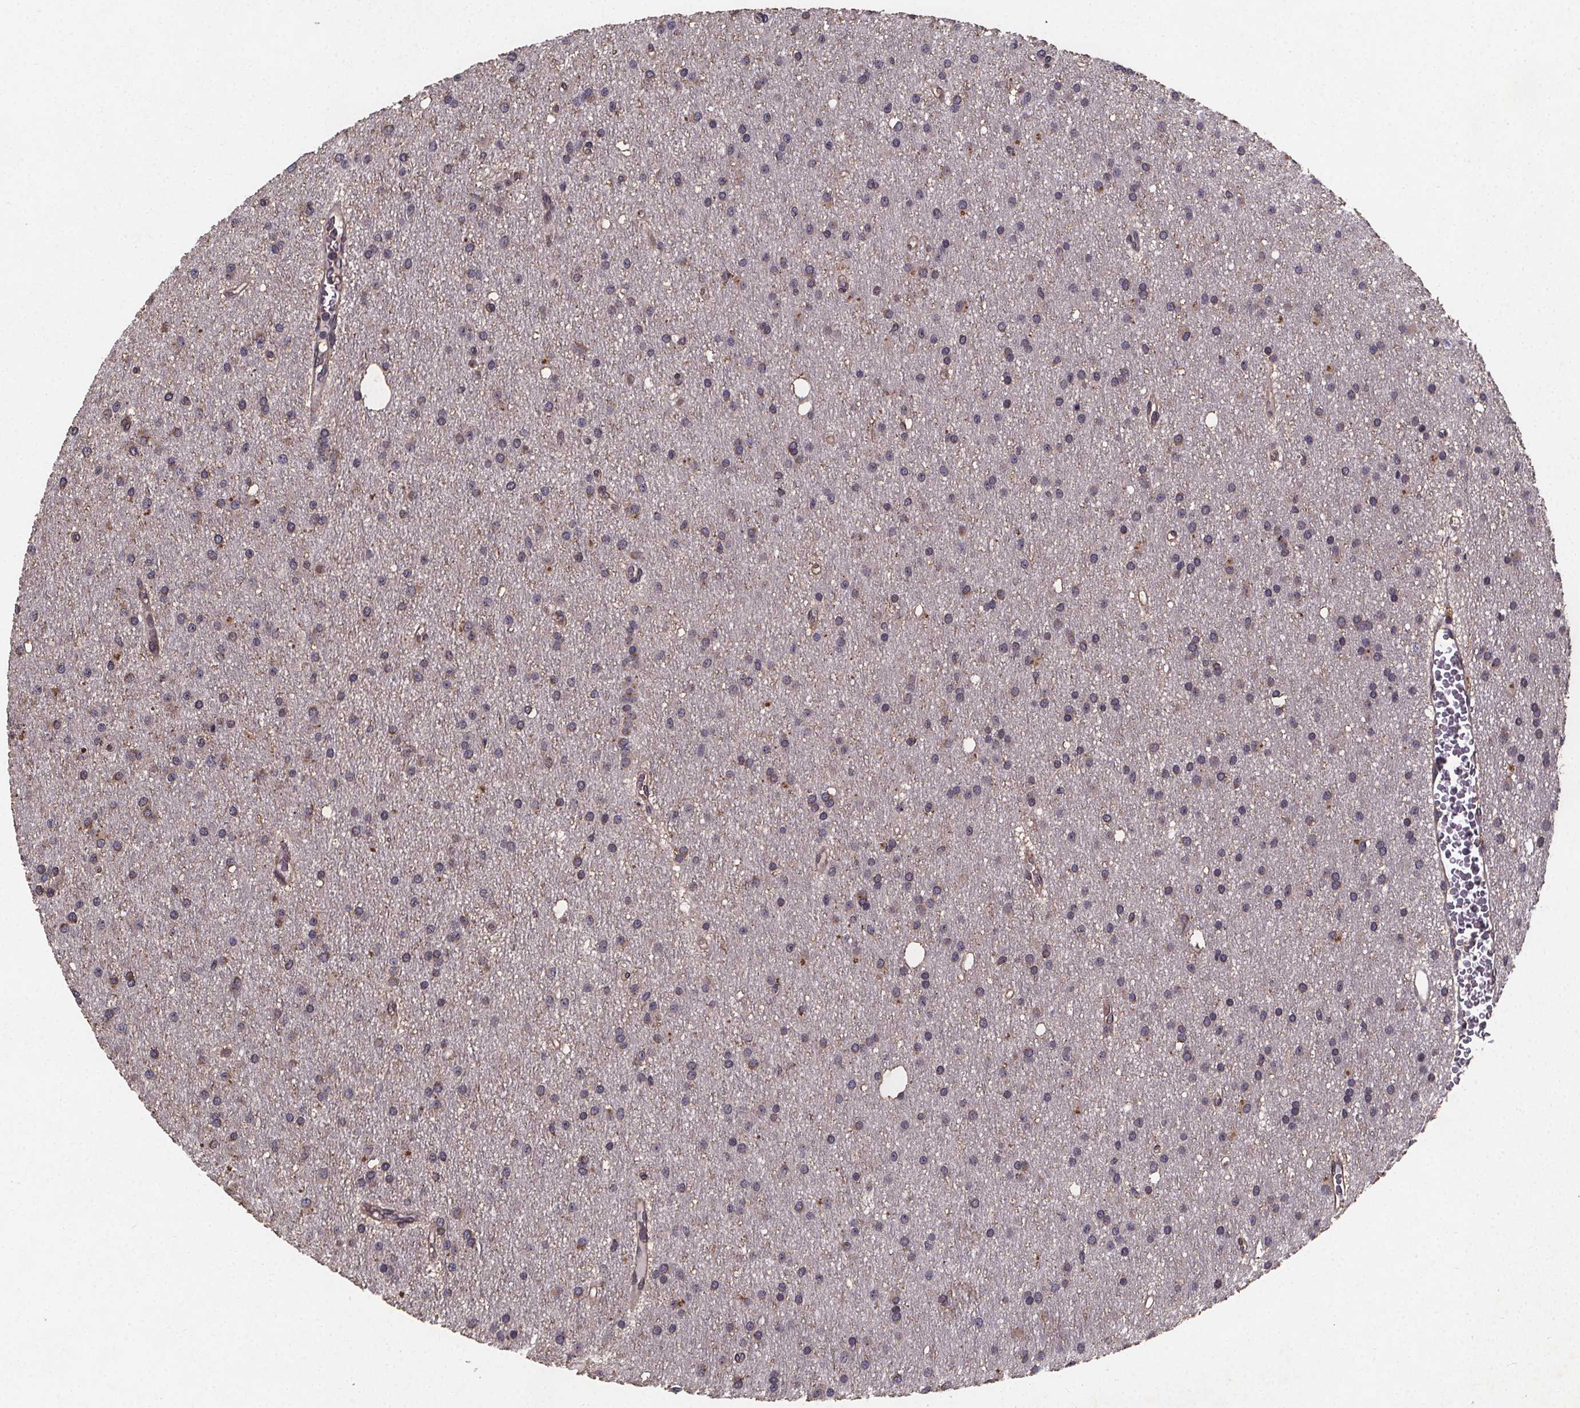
{"staining": {"intensity": "weak", "quantity": "<25%", "location": "cytoplasmic/membranous"}, "tissue": "glioma", "cell_type": "Tumor cells", "image_type": "cancer", "snomed": [{"axis": "morphology", "description": "Glioma, malignant, Low grade"}, {"axis": "topography", "description": "Brain"}], "caption": "Immunohistochemical staining of human low-grade glioma (malignant) demonstrates no significant positivity in tumor cells. (Immunohistochemistry (ihc), brightfield microscopy, high magnification).", "gene": "PIERCE2", "patient": {"sex": "male", "age": 27}}